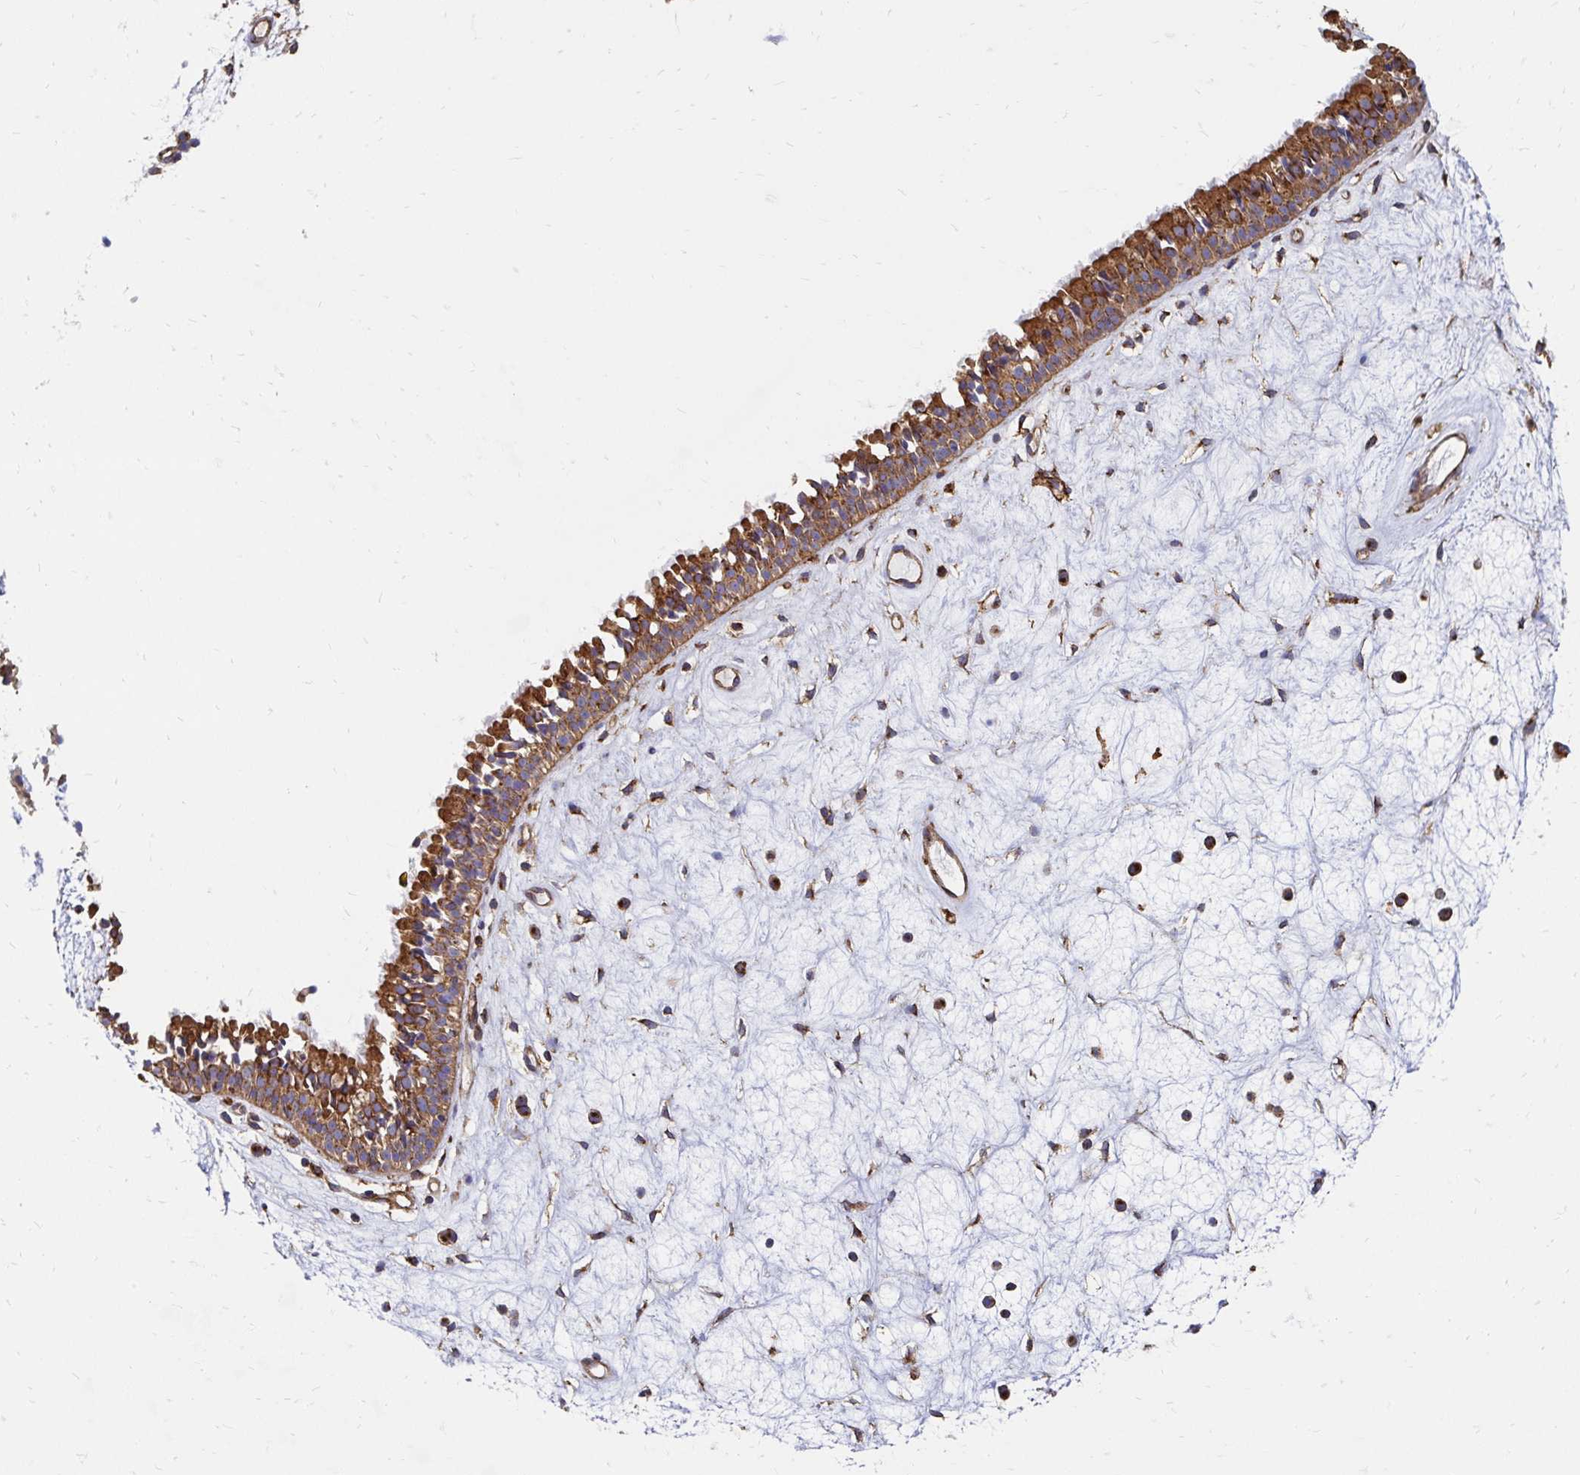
{"staining": {"intensity": "moderate", "quantity": ">75%", "location": "cytoplasmic/membranous"}, "tissue": "nasopharynx", "cell_type": "Respiratory epithelial cells", "image_type": "normal", "snomed": [{"axis": "morphology", "description": "Normal tissue, NOS"}, {"axis": "topography", "description": "Nasopharynx"}], "caption": "Nasopharynx stained with DAB immunohistochemistry demonstrates medium levels of moderate cytoplasmic/membranous expression in about >75% of respiratory epithelial cells.", "gene": "CLTC", "patient": {"sex": "male", "age": 69}}